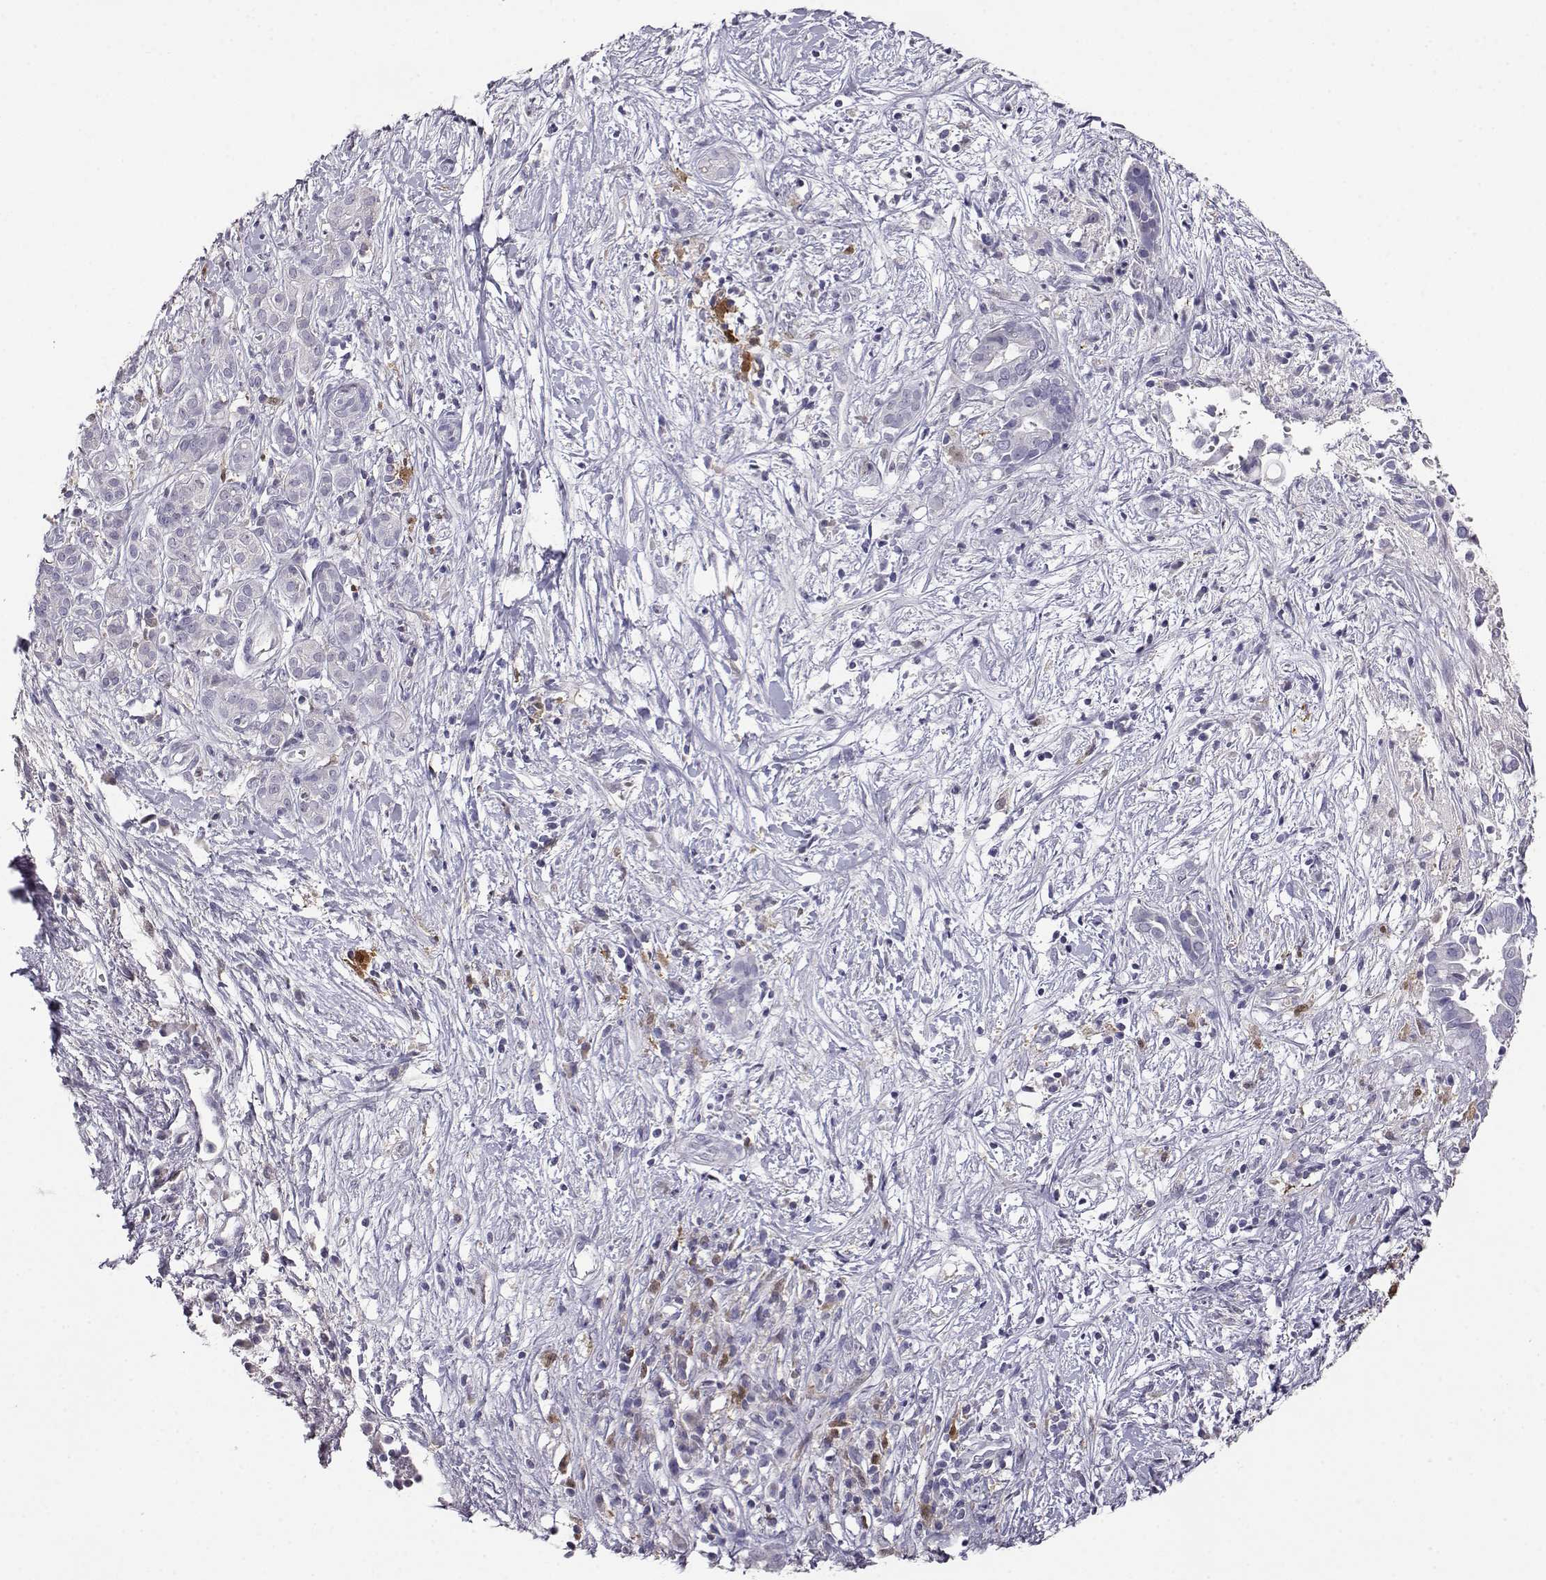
{"staining": {"intensity": "negative", "quantity": "none", "location": "none"}, "tissue": "pancreatic cancer", "cell_type": "Tumor cells", "image_type": "cancer", "snomed": [{"axis": "morphology", "description": "Adenocarcinoma, NOS"}, {"axis": "topography", "description": "Pancreas"}], "caption": "An immunohistochemistry (IHC) photomicrograph of pancreatic cancer (adenocarcinoma) is shown. There is no staining in tumor cells of pancreatic cancer (adenocarcinoma).", "gene": "AKR1B1", "patient": {"sex": "male", "age": 61}}